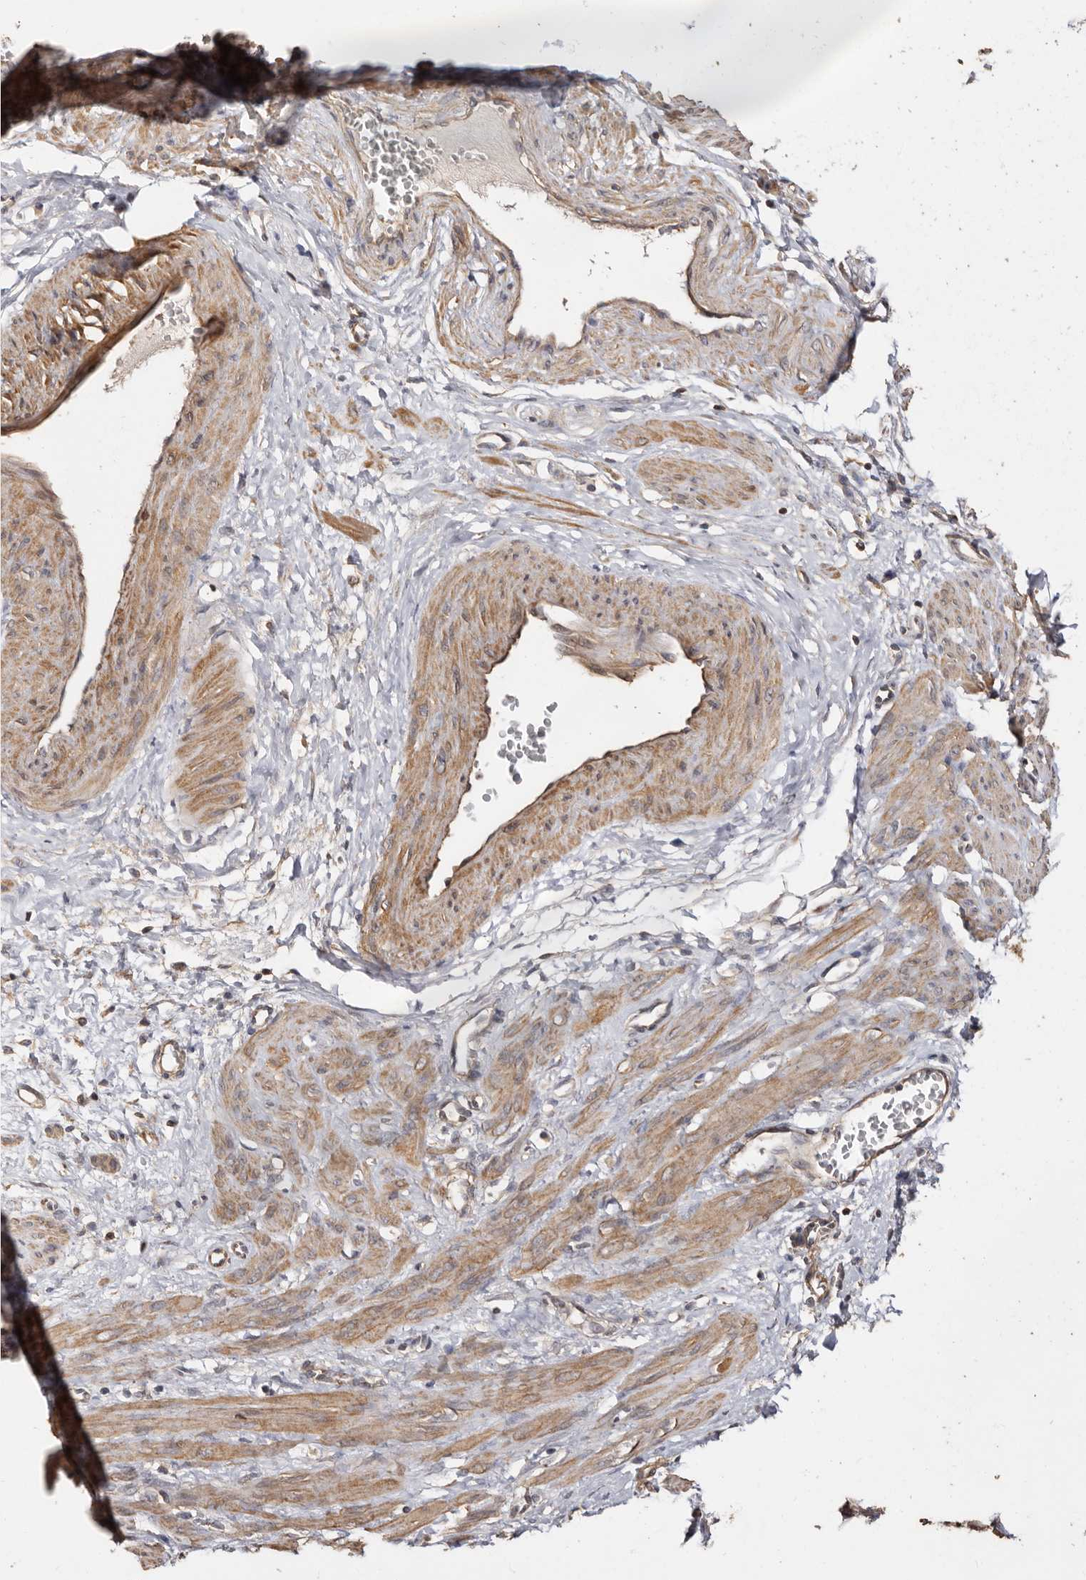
{"staining": {"intensity": "moderate", "quantity": ">75%", "location": "cytoplasmic/membranous"}, "tissue": "smooth muscle", "cell_type": "Smooth muscle cells", "image_type": "normal", "snomed": [{"axis": "morphology", "description": "Normal tissue, NOS"}, {"axis": "topography", "description": "Endometrium"}], "caption": "A histopathology image showing moderate cytoplasmic/membranous positivity in approximately >75% of smooth muscle cells in unremarkable smooth muscle, as visualized by brown immunohistochemical staining.", "gene": "COQ8B", "patient": {"sex": "female", "age": 33}}